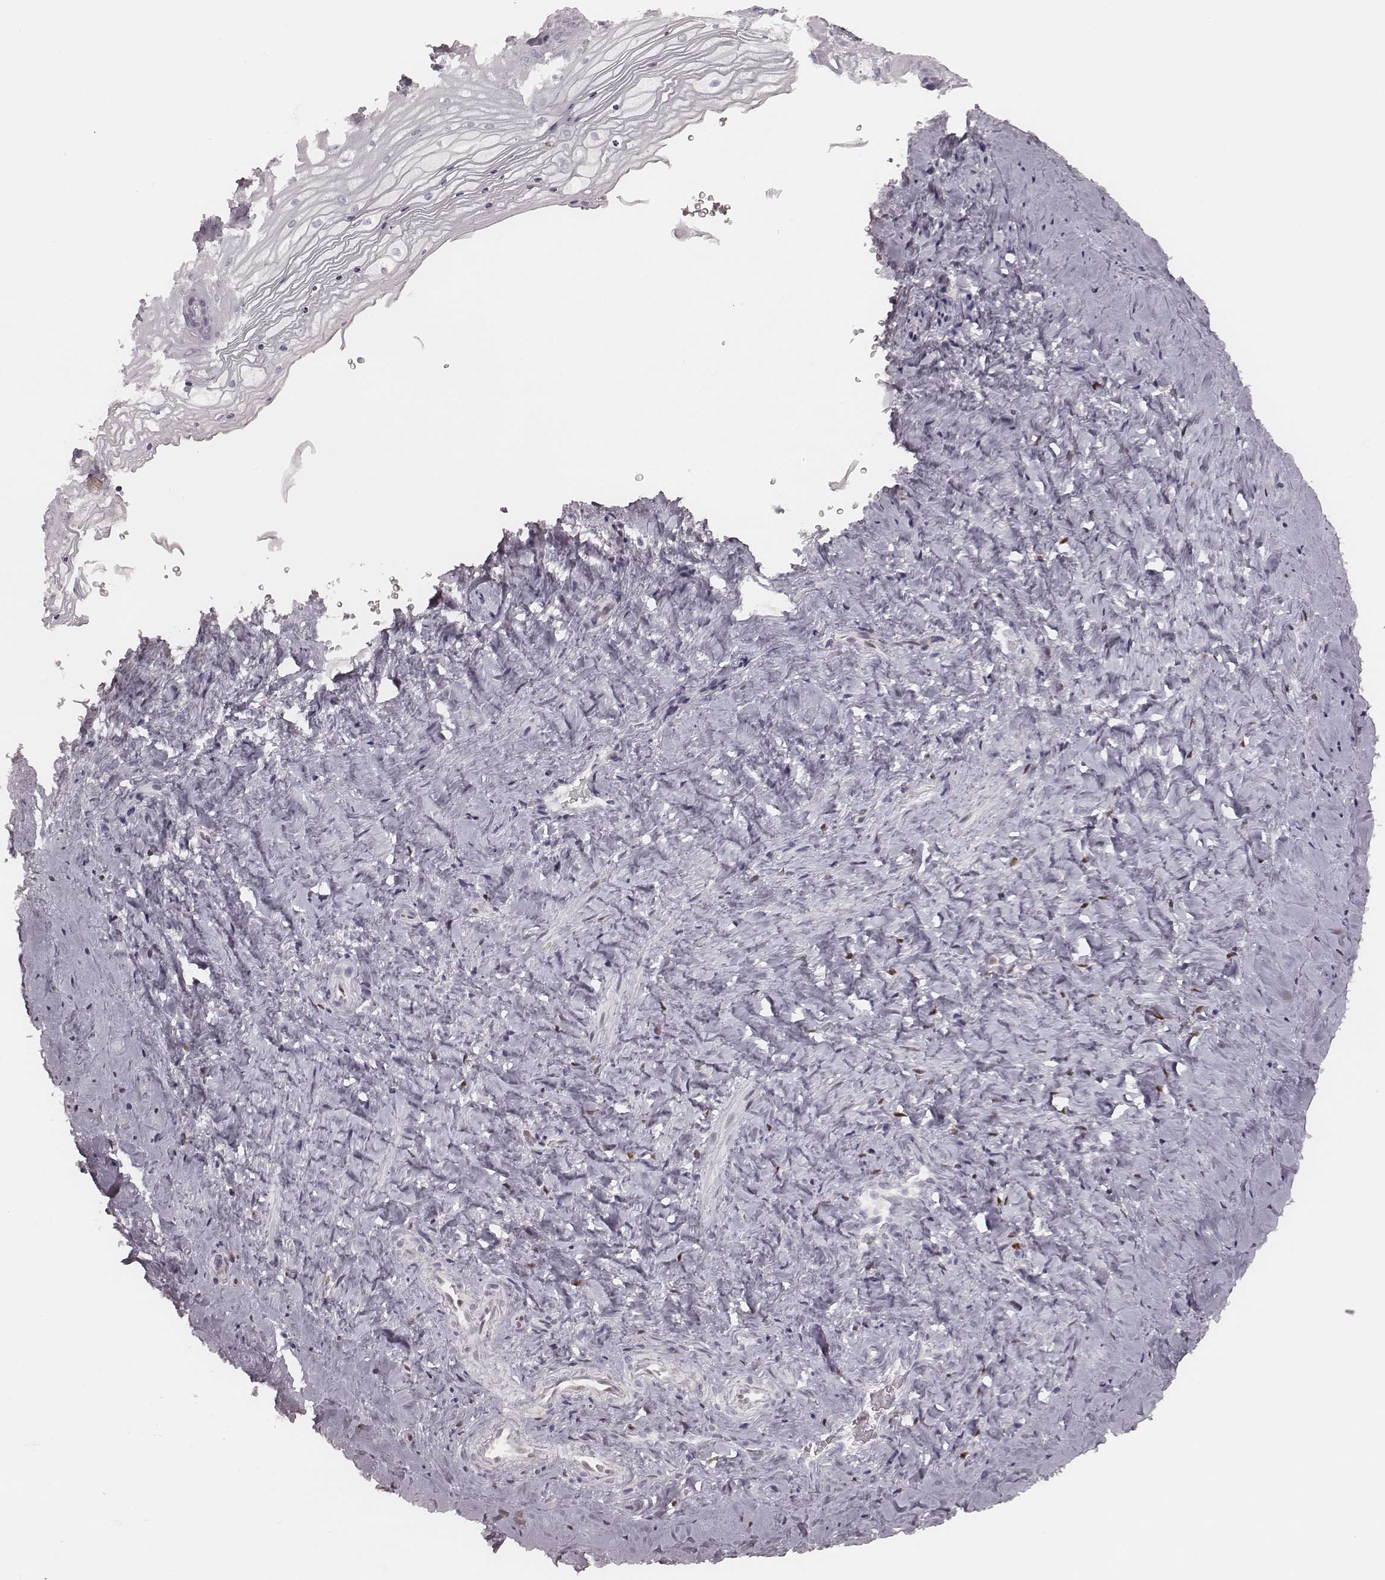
{"staining": {"intensity": "negative", "quantity": "none", "location": "none"}, "tissue": "vagina", "cell_type": "Squamous epithelial cells", "image_type": "normal", "snomed": [{"axis": "morphology", "description": "Normal tissue, NOS"}, {"axis": "topography", "description": "Vagina"}], "caption": "A photomicrograph of vagina stained for a protein shows no brown staining in squamous epithelial cells.", "gene": "MSX1", "patient": {"sex": "female", "age": 45}}